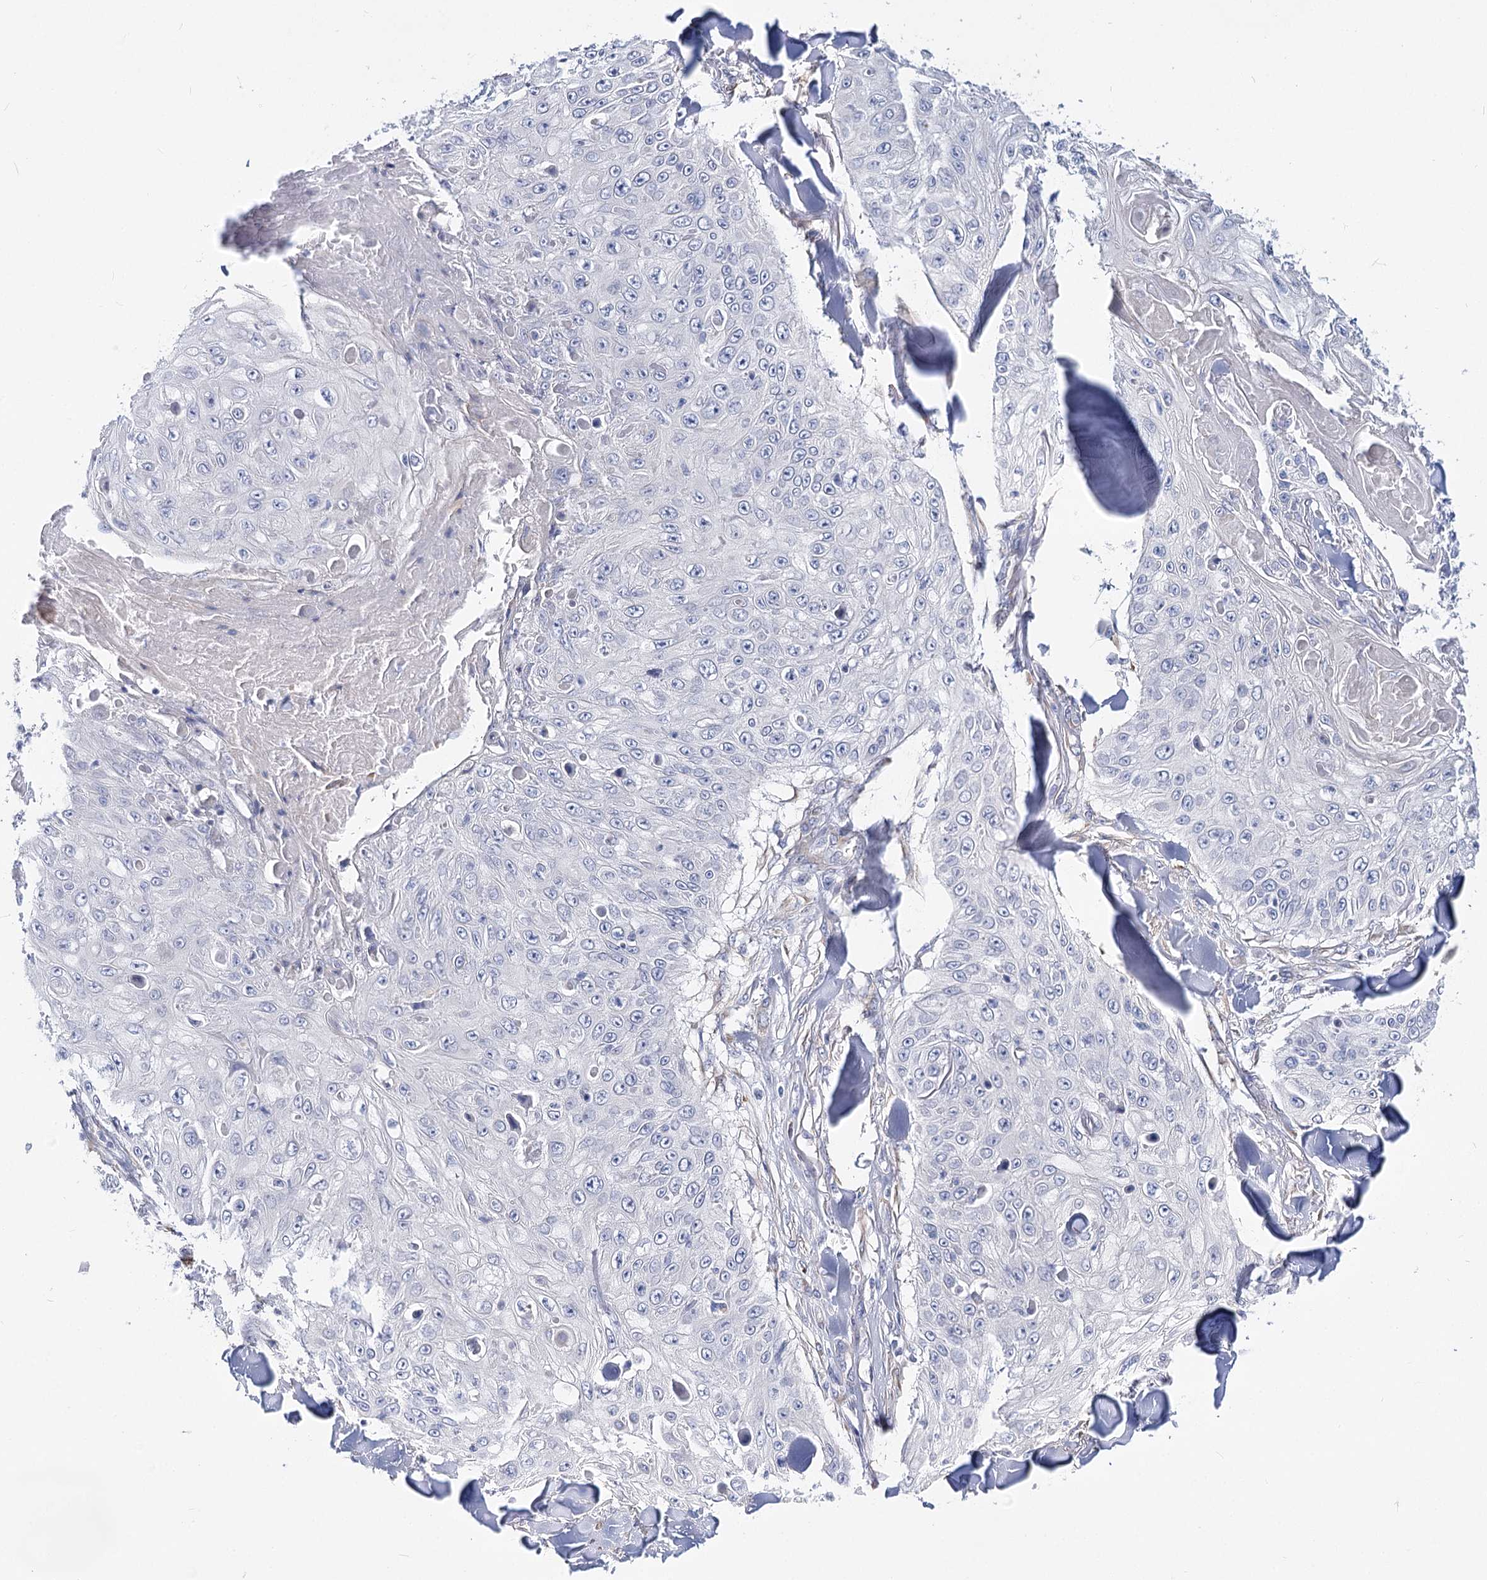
{"staining": {"intensity": "negative", "quantity": "none", "location": "none"}, "tissue": "skin cancer", "cell_type": "Tumor cells", "image_type": "cancer", "snomed": [{"axis": "morphology", "description": "Squamous cell carcinoma, NOS"}, {"axis": "topography", "description": "Skin"}], "caption": "Tumor cells are negative for protein expression in human squamous cell carcinoma (skin).", "gene": "TEX12", "patient": {"sex": "male", "age": 86}}